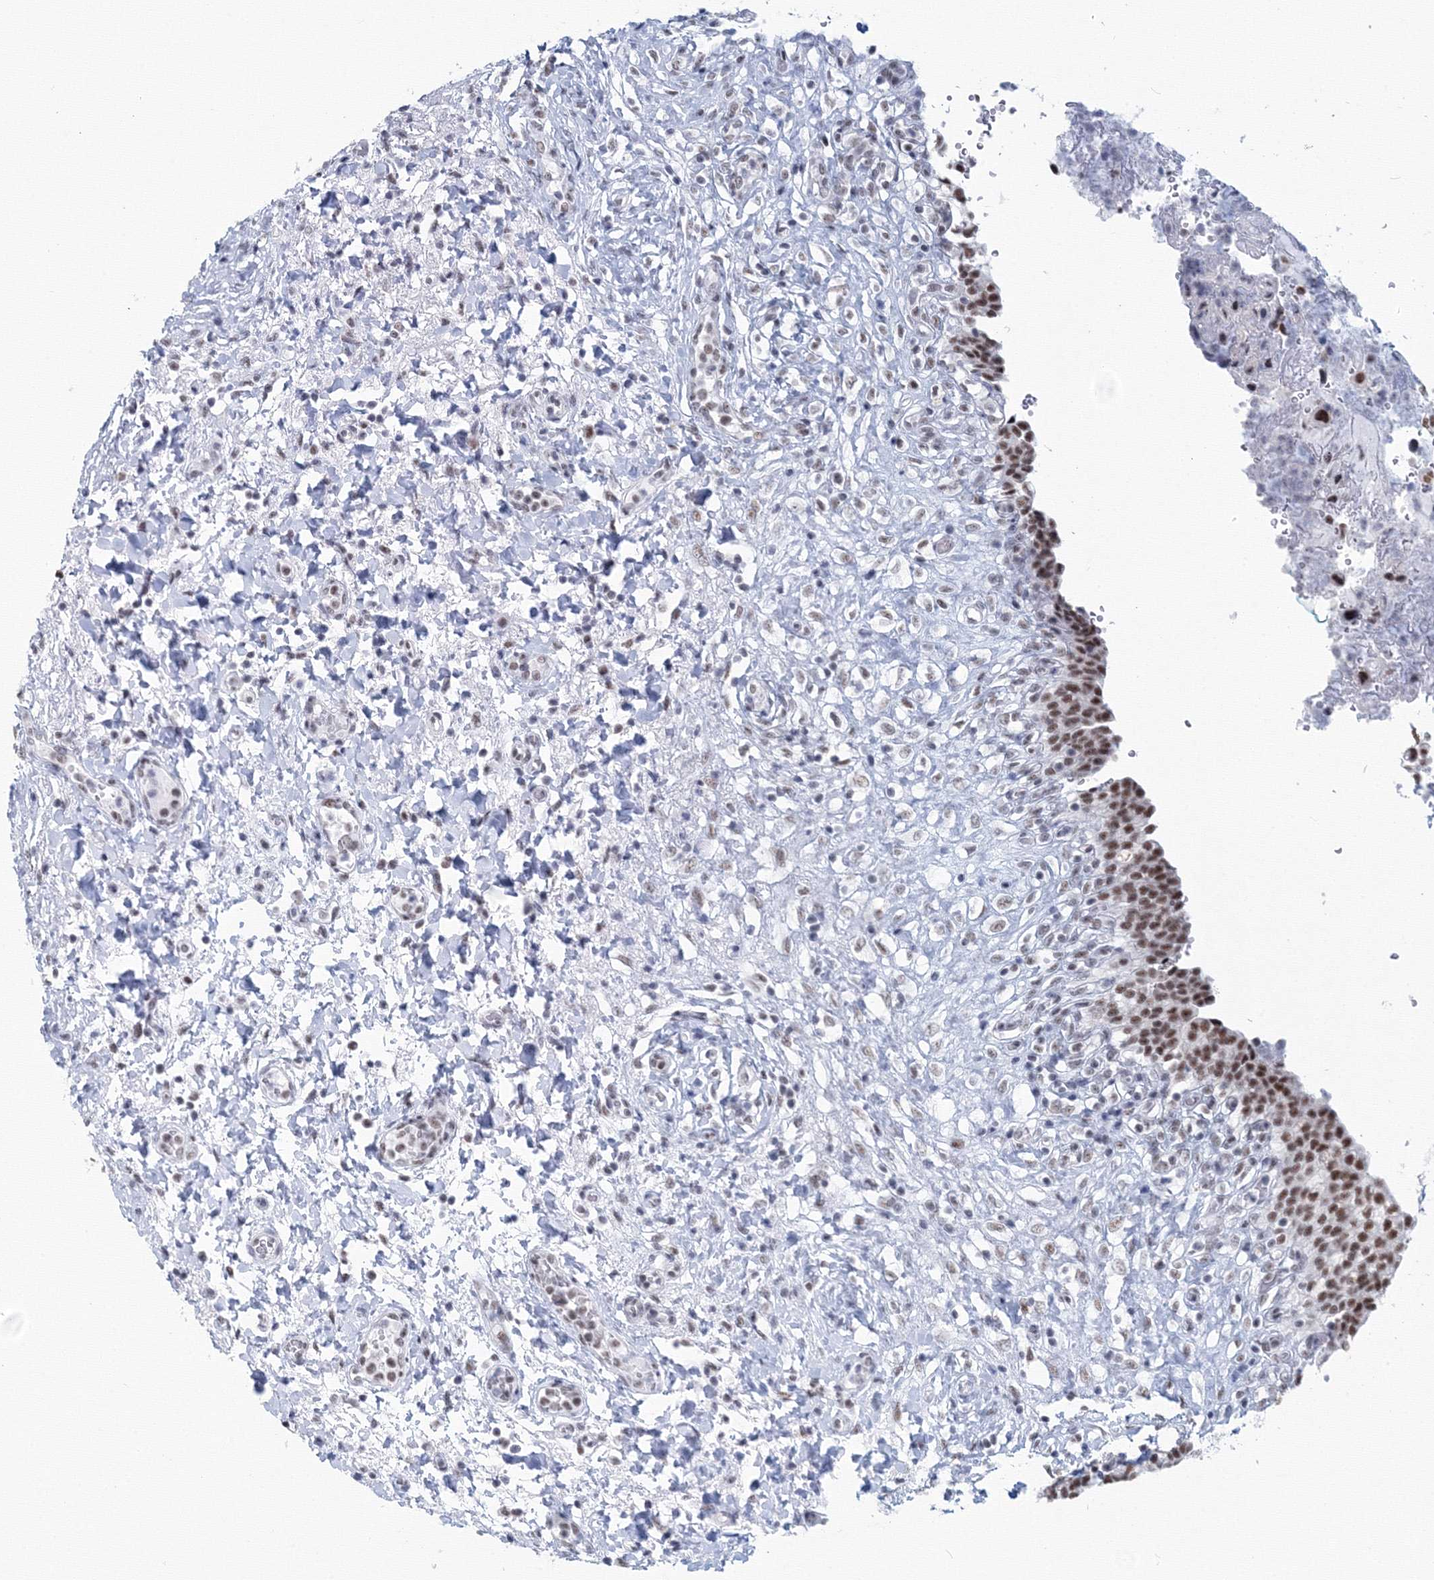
{"staining": {"intensity": "strong", "quantity": ">75%", "location": "nuclear"}, "tissue": "urinary bladder", "cell_type": "Urothelial cells", "image_type": "normal", "snomed": [{"axis": "morphology", "description": "Urothelial carcinoma, High grade"}, {"axis": "topography", "description": "Urinary bladder"}], "caption": "Urinary bladder stained for a protein demonstrates strong nuclear positivity in urothelial cells. (brown staining indicates protein expression, while blue staining denotes nuclei).", "gene": "SF3B6", "patient": {"sex": "male", "age": 46}}